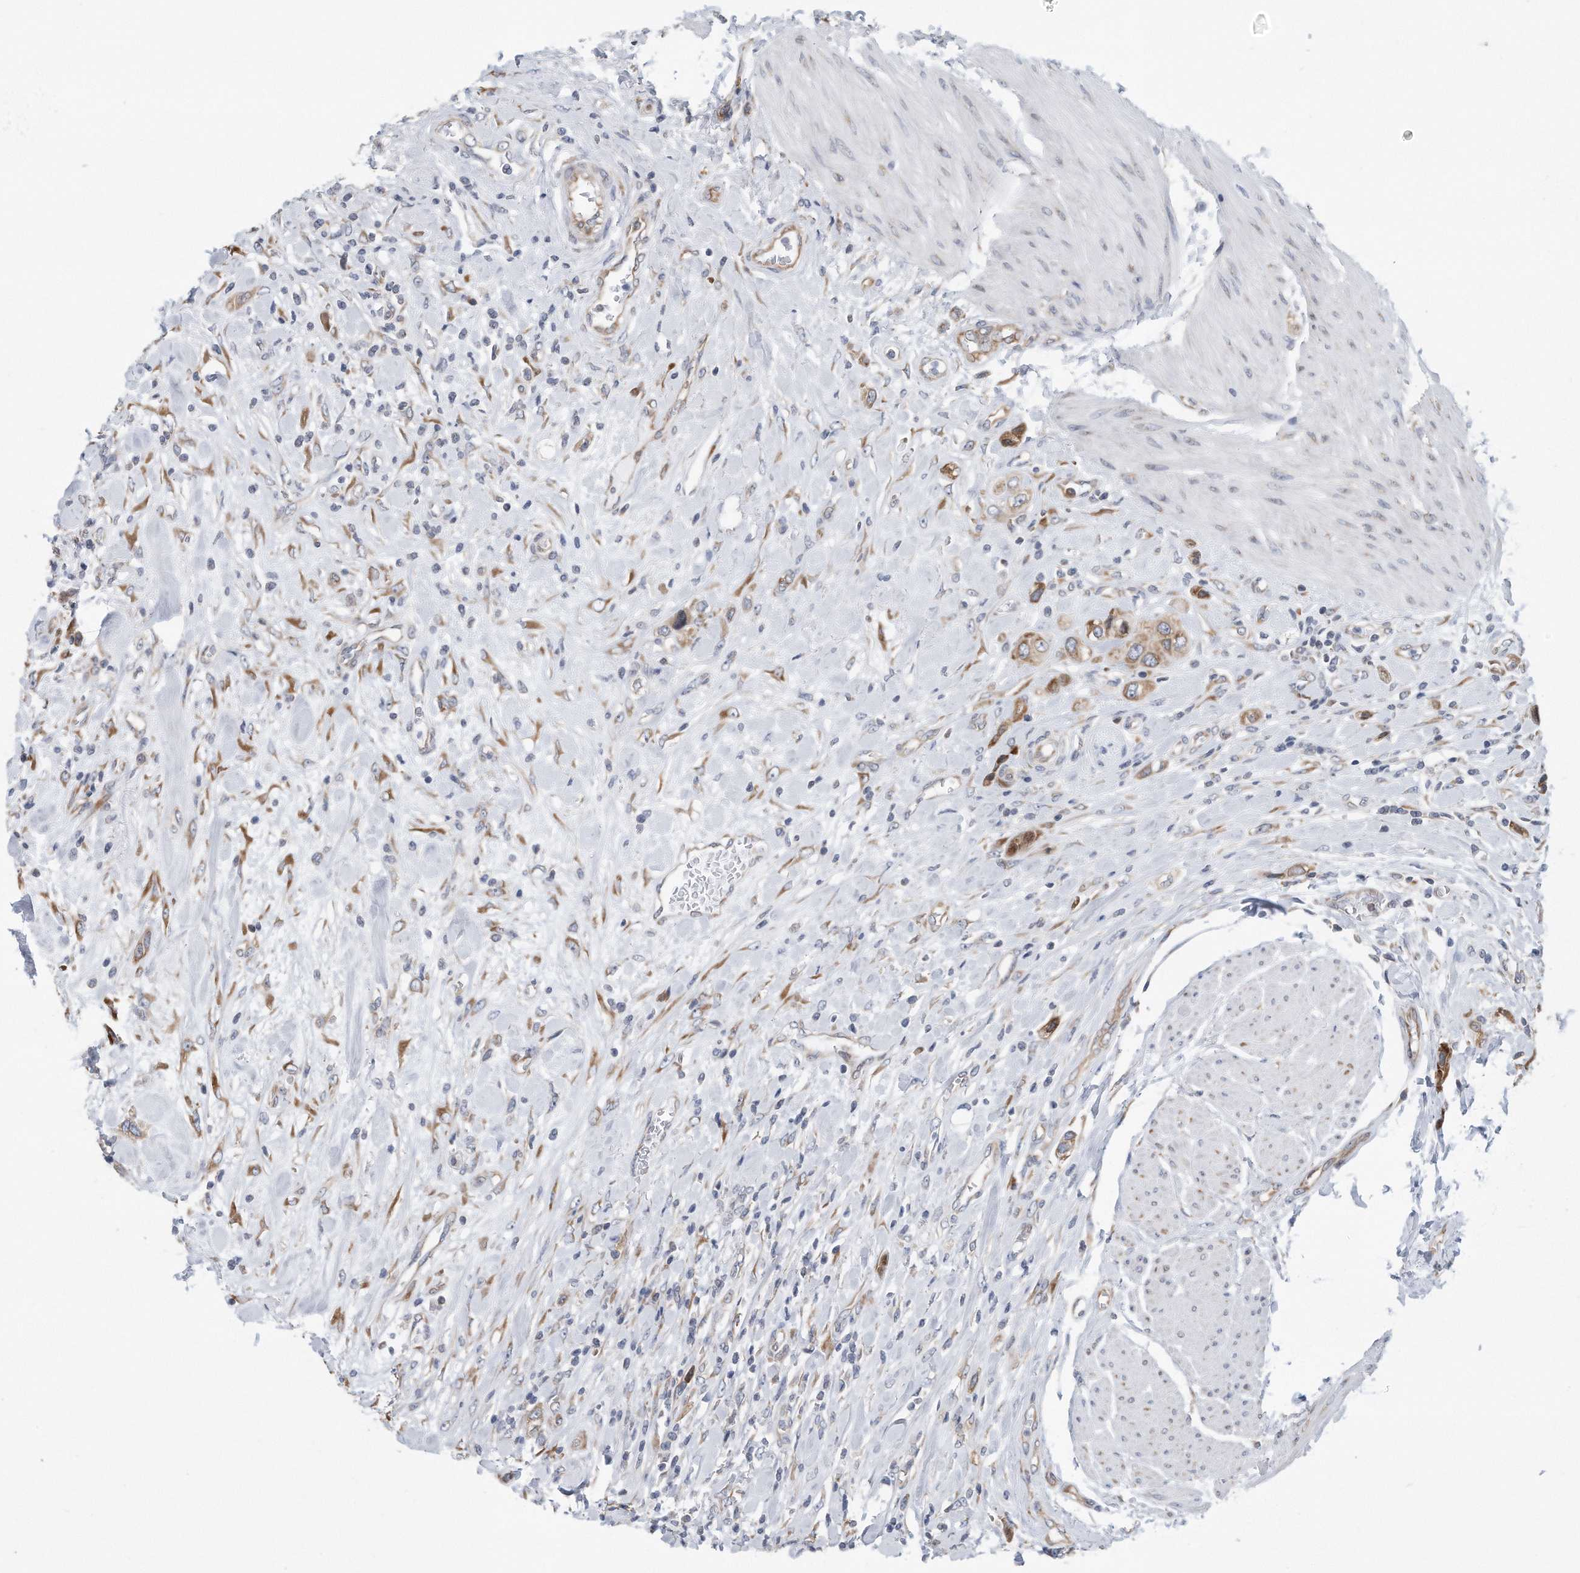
{"staining": {"intensity": "moderate", "quantity": ">75%", "location": "cytoplasmic/membranous"}, "tissue": "urothelial cancer", "cell_type": "Tumor cells", "image_type": "cancer", "snomed": [{"axis": "morphology", "description": "Urothelial carcinoma, High grade"}, {"axis": "topography", "description": "Urinary bladder"}], "caption": "DAB (3,3'-diaminobenzidine) immunohistochemical staining of urothelial carcinoma (high-grade) shows moderate cytoplasmic/membranous protein positivity in approximately >75% of tumor cells.", "gene": "RPL26L1", "patient": {"sex": "male", "age": 50}}